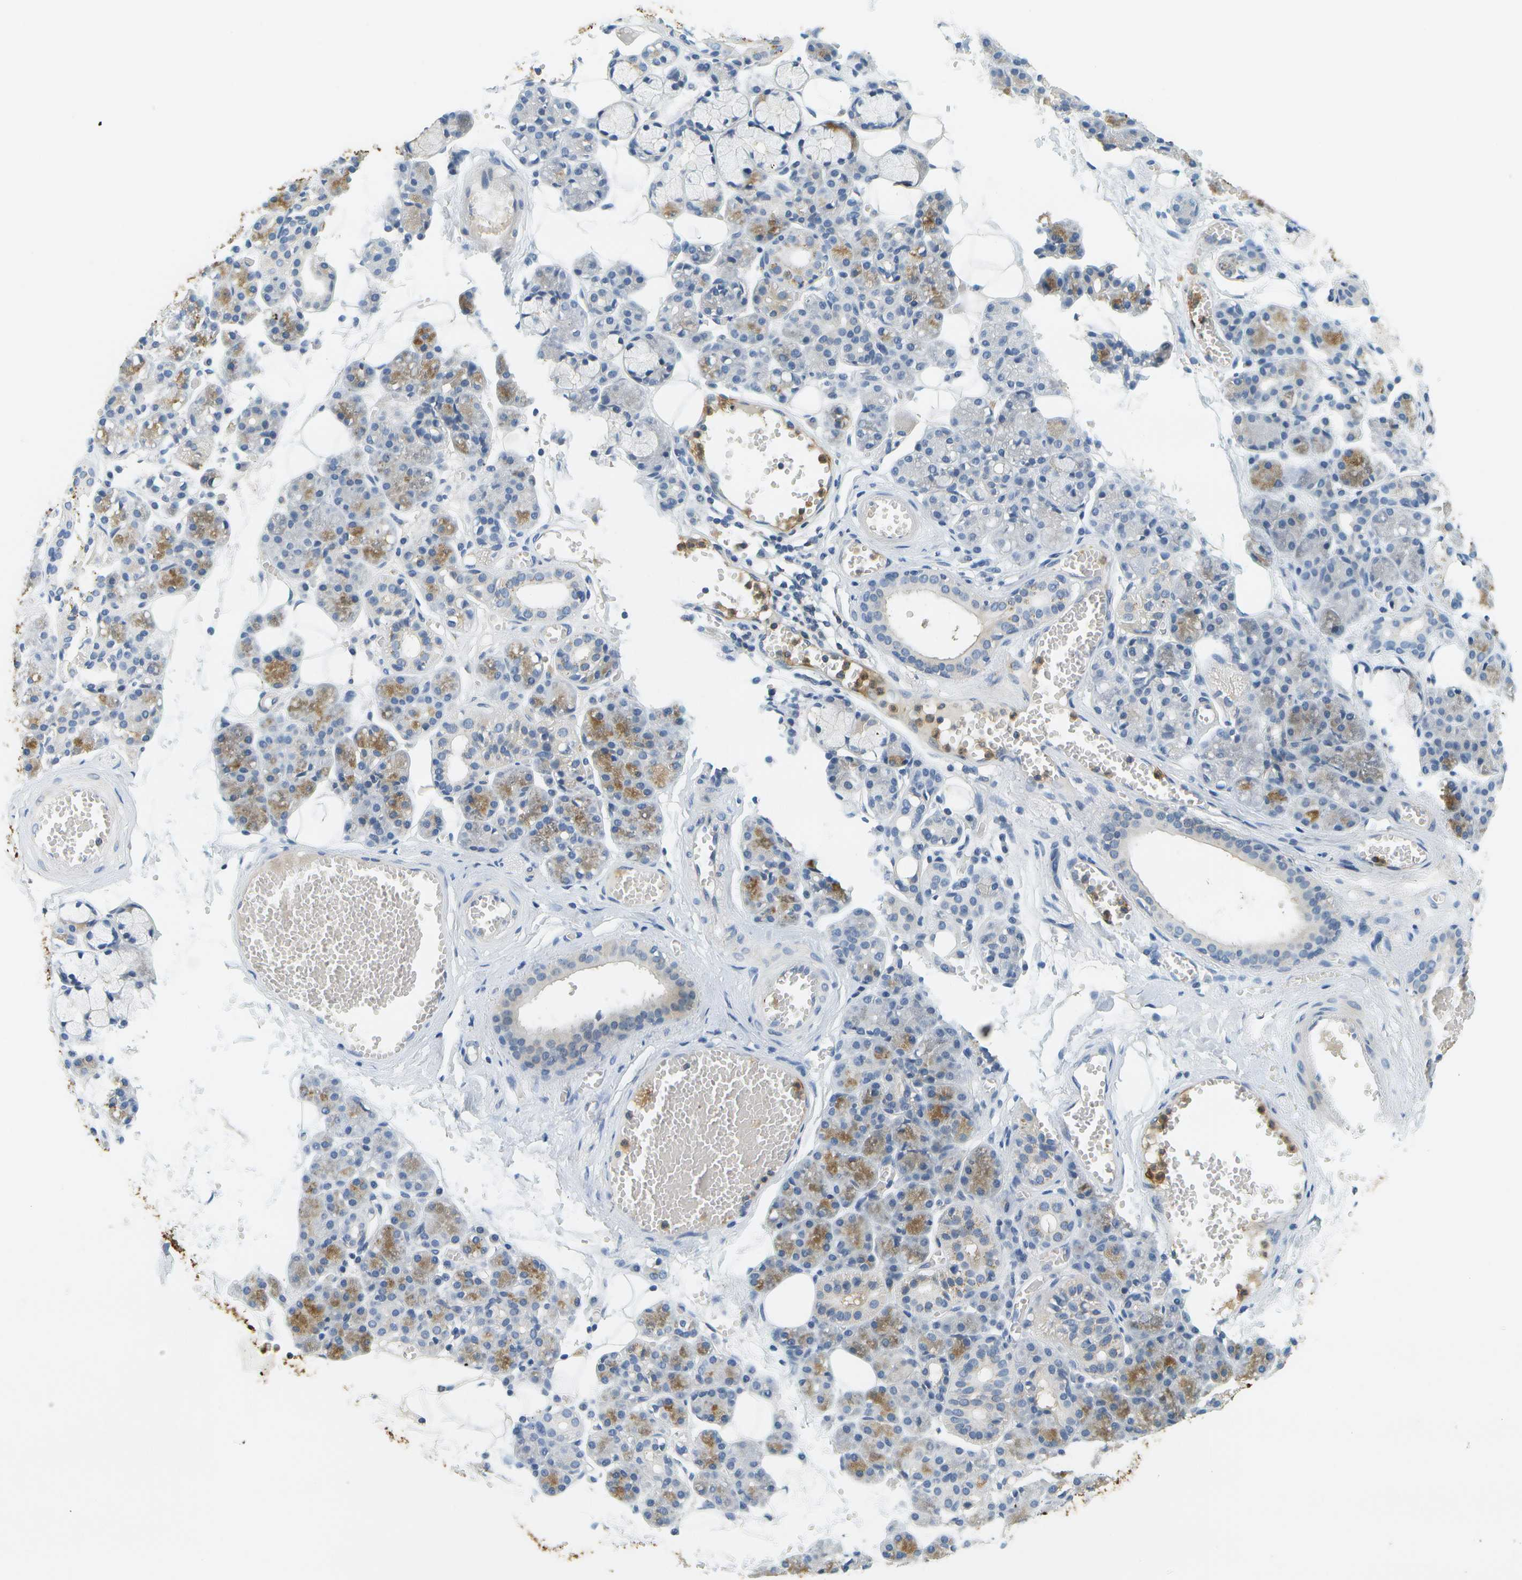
{"staining": {"intensity": "moderate", "quantity": "25%-75%", "location": "cytoplasmic/membranous"}, "tissue": "salivary gland", "cell_type": "Glandular cells", "image_type": "normal", "snomed": [{"axis": "morphology", "description": "Normal tissue, NOS"}, {"axis": "topography", "description": "Salivary gland"}], "caption": "Protein analysis of benign salivary gland shows moderate cytoplasmic/membranous expression in approximately 25%-75% of glandular cells.", "gene": "RASGRP2", "patient": {"sex": "male", "age": 63}}